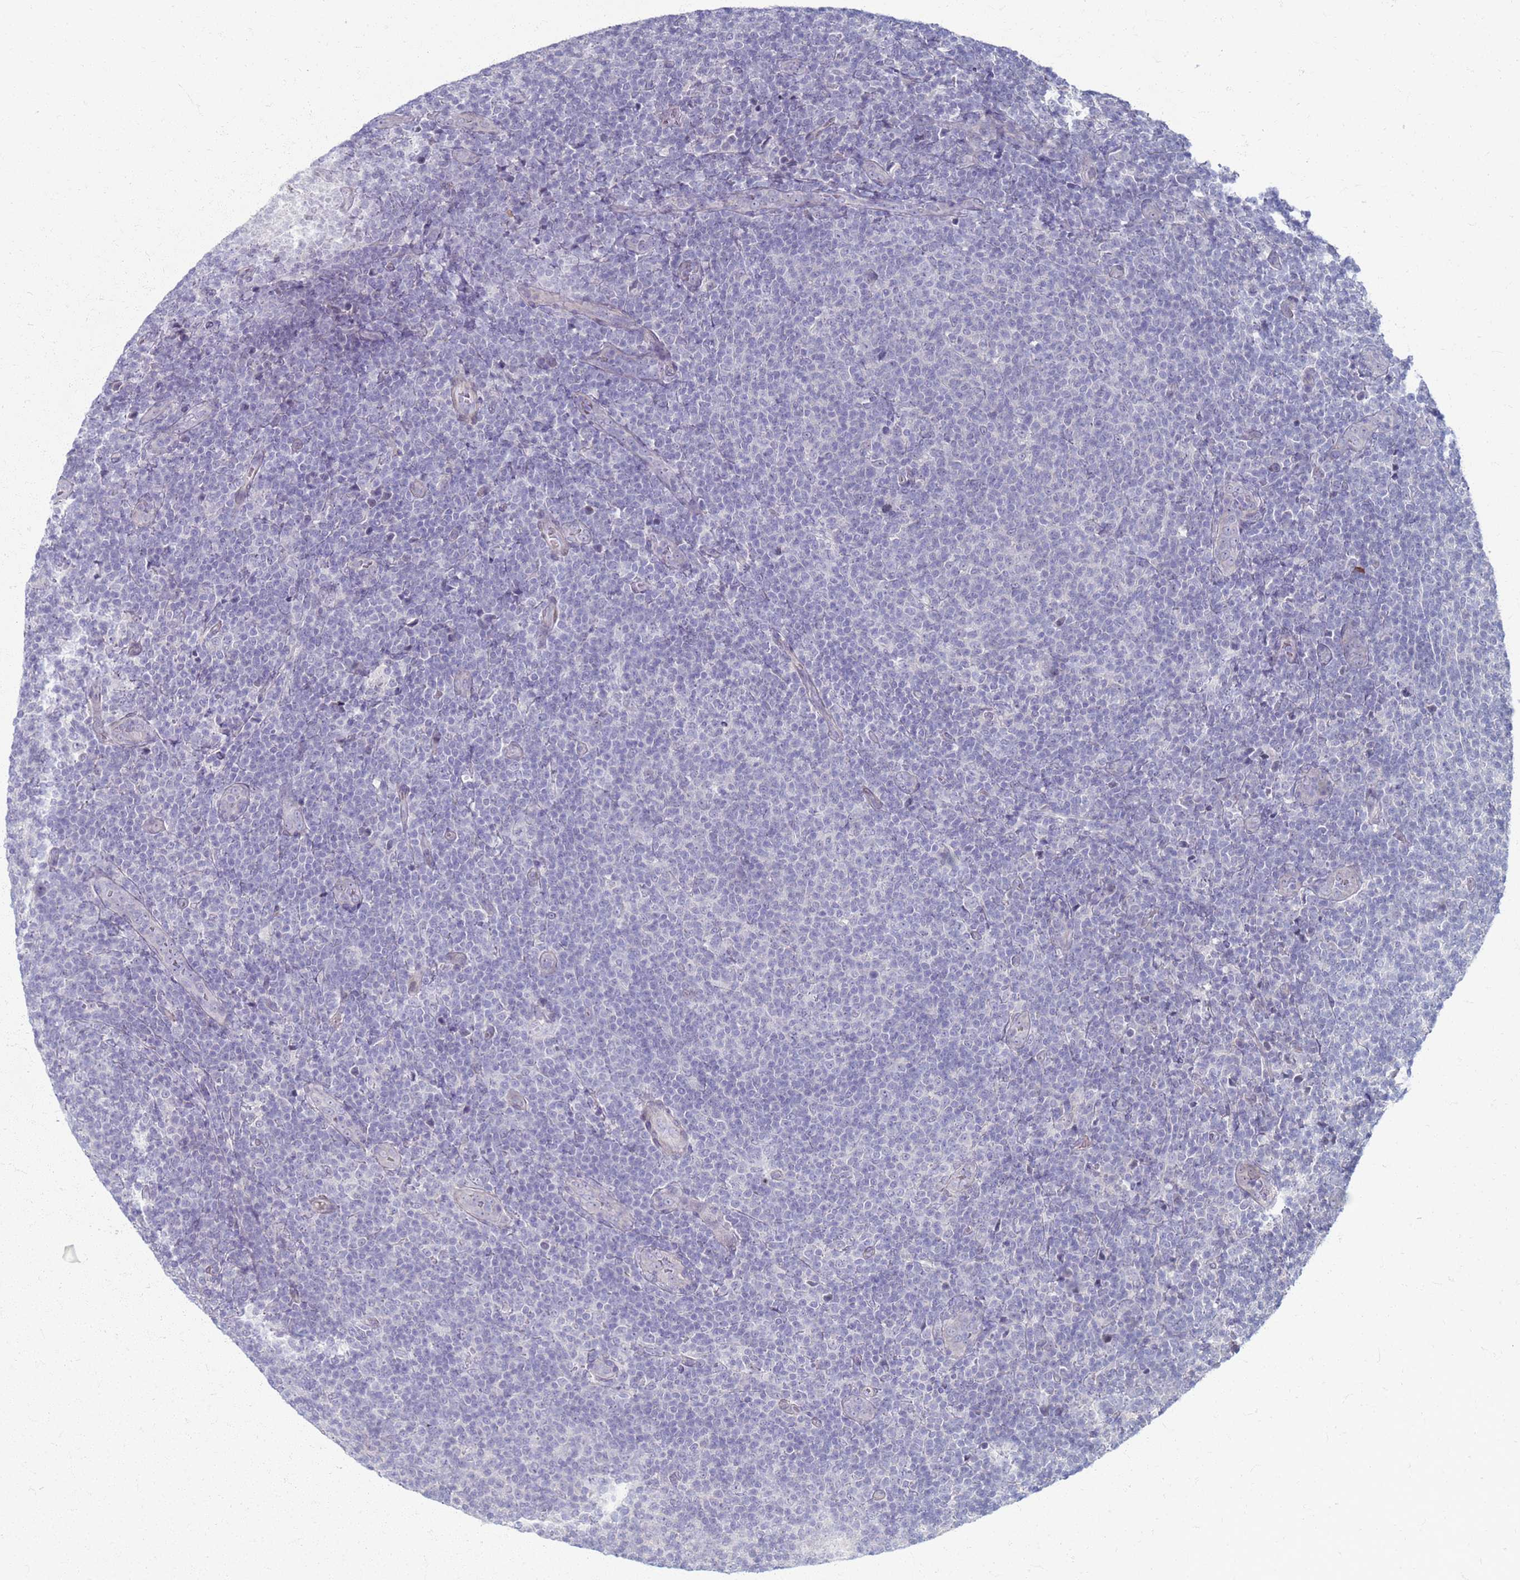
{"staining": {"intensity": "negative", "quantity": "none", "location": "none"}, "tissue": "lymphoma", "cell_type": "Tumor cells", "image_type": "cancer", "snomed": [{"axis": "morphology", "description": "Malignant lymphoma, non-Hodgkin's type, Low grade"}, {"axis": "topography", "description": "Lymph node"}], "caption": "High magnification brightfield microscopy of lymphoma stained with DAB (brown) and counterstained with hematoxylin (blue): tumor cells show no significant staining.", "gene": "CLCA2", "patient": {"sex": "male", "age": 66}}